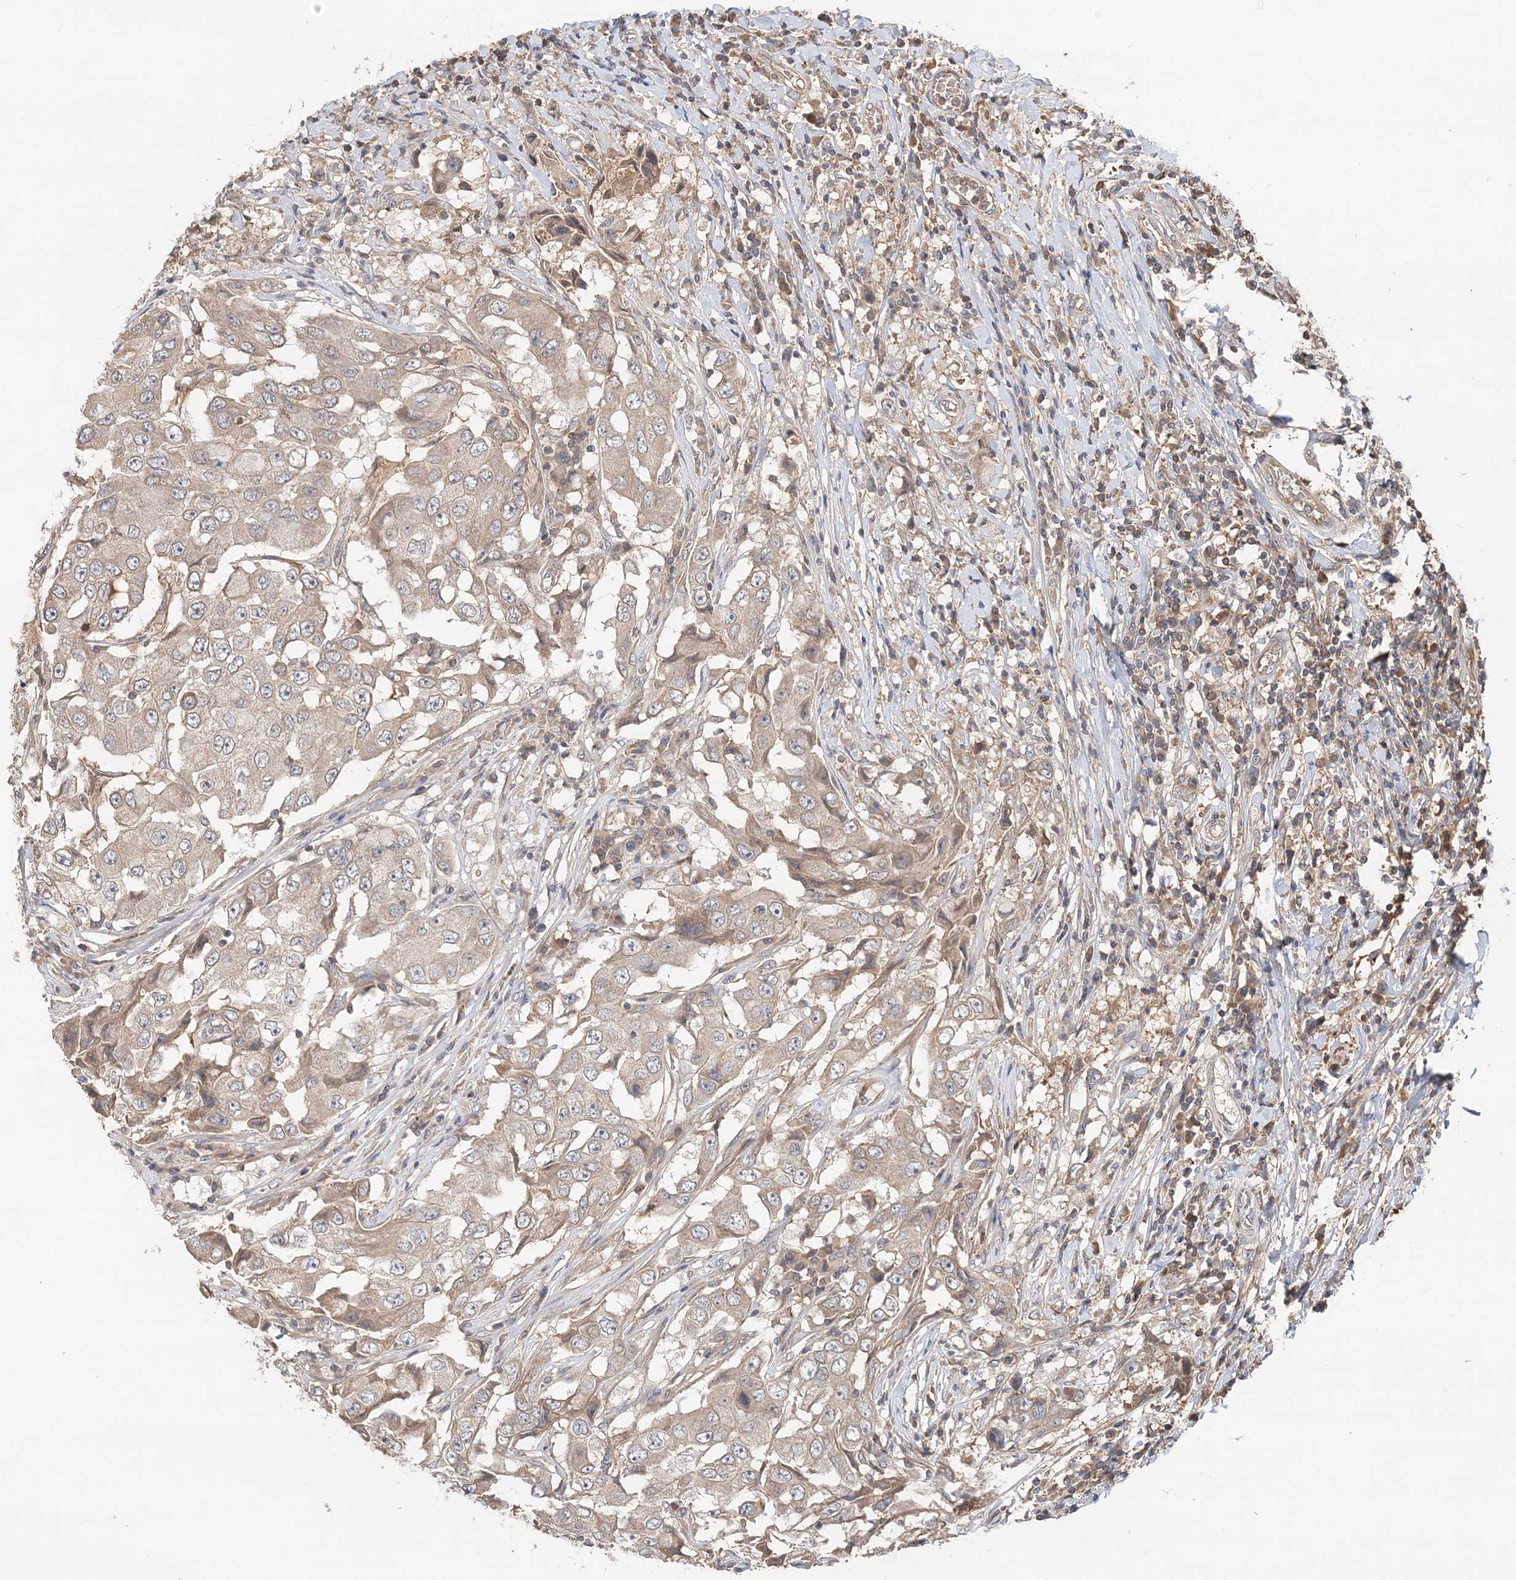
{"staining": {"intensity": "weak", "quantity": "<25%", "location": "cytoplasmic/membranous"}, "tissue": "breast cancer", "cell_type": "Tumor cells", "image_type": "cancer", "snomed": [{"axis": "morphology", "description": "Duct carcinoma"}, {"axis": "topography", "description": "Breast"}], "caption": "A photomicrograph of invasive ductal carcinoma (breast) stained for a protein reveals no brown staining in tumor cells. Nuclei are stained in blue.", "gene": "SYCP3", "patient": {"sex": "female", "age": 27}}